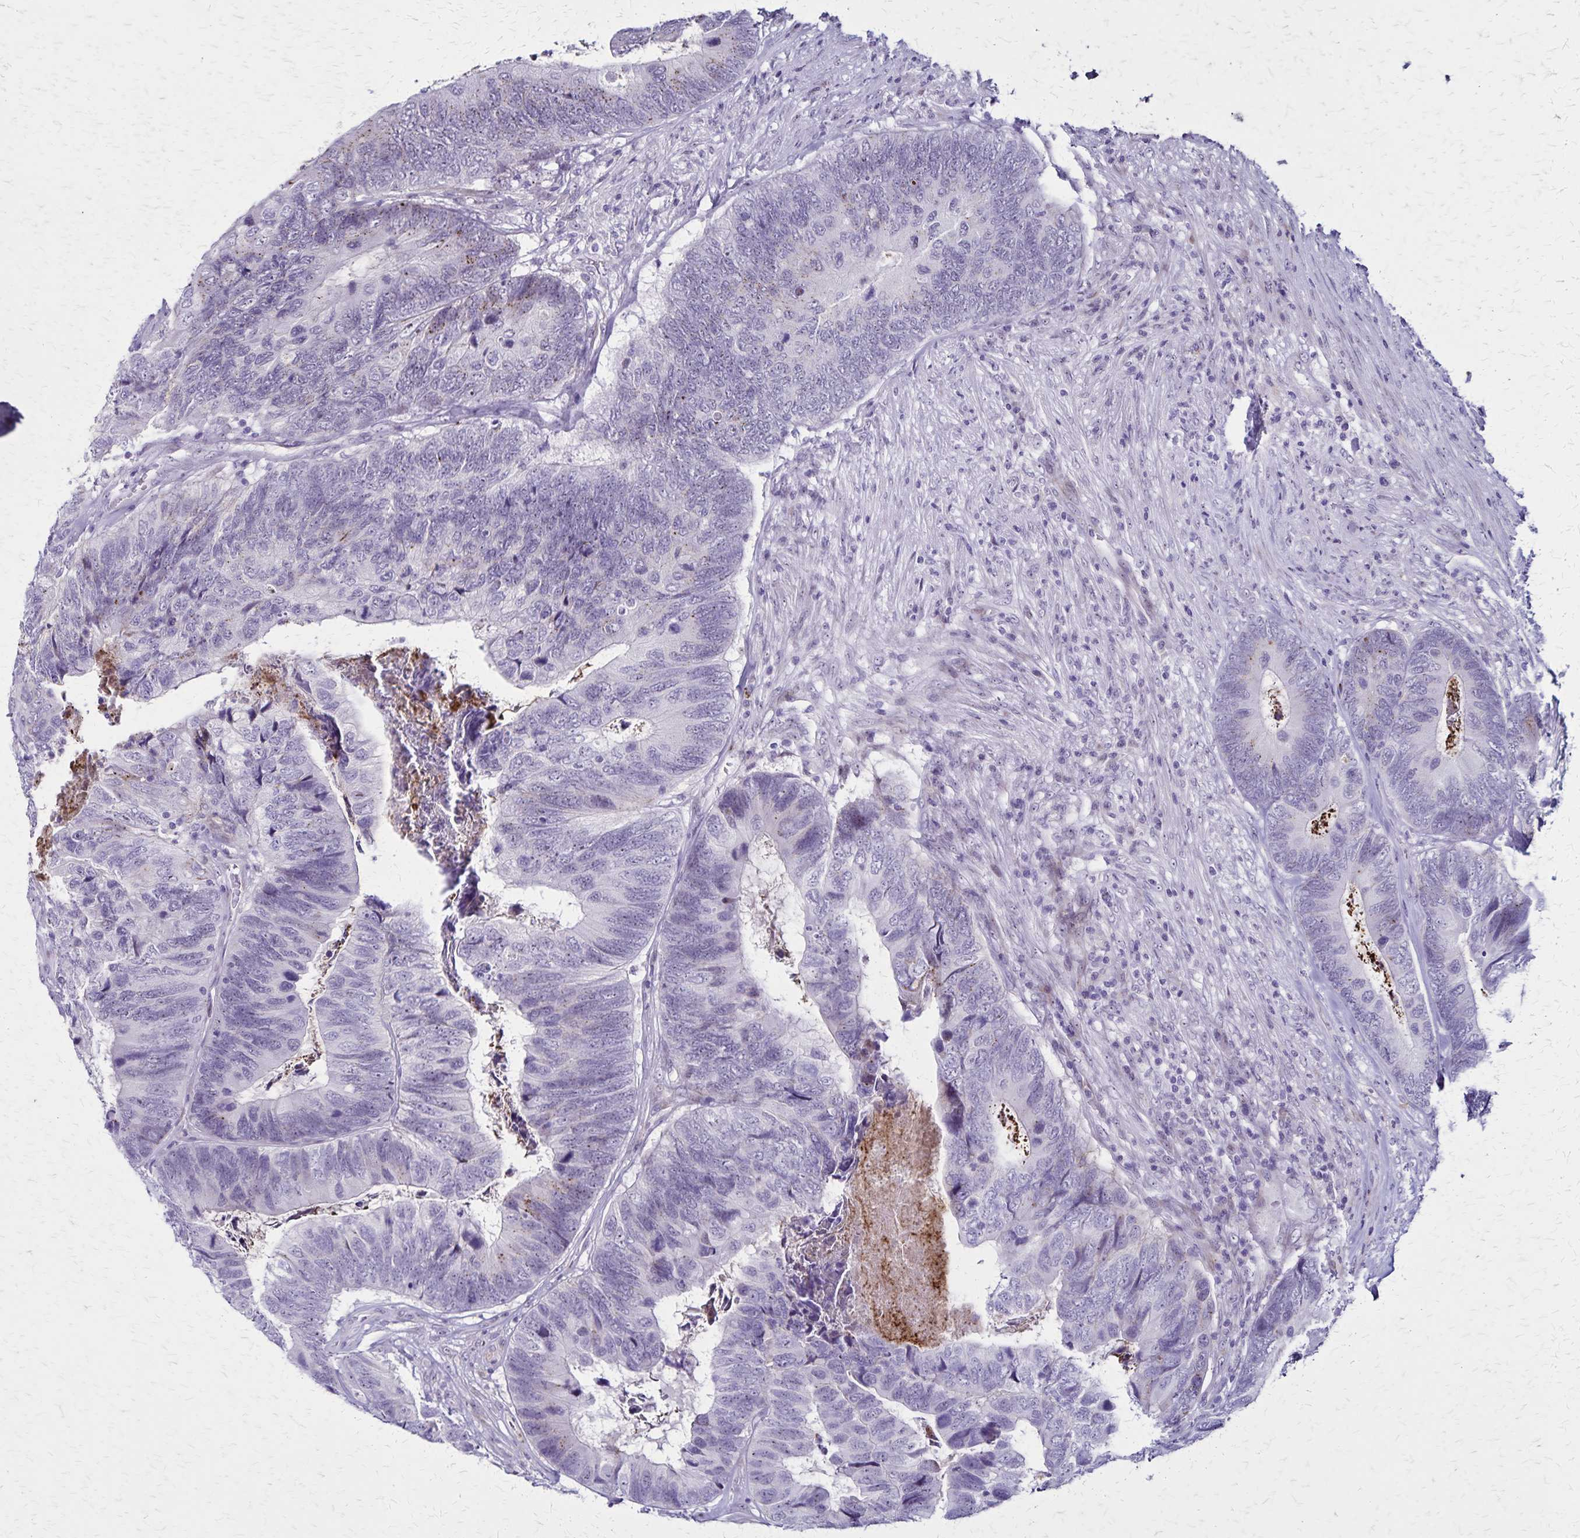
{"staining": {"intensity": "negative", "quantity": "none", "location": "none"}, "tissue": "colorectal cancer", "cell_type": "Tumor cells", "image_type": "cancer", "snomed": [{"axis": "morphology", "description": "Adenocarcinoma, NOS"}, {"axis": "topography", "description": "Colon"}], "caption": "The micrograph reveals no staining of tumor cells in colorectal cancer. (DAB (3,3'-diaminobenzidine) immunohistochemistry visualized using brightfield microscopy, high magnification).", "gene": "OR51B5", "patient": {"sex": "female", "age": 67}}